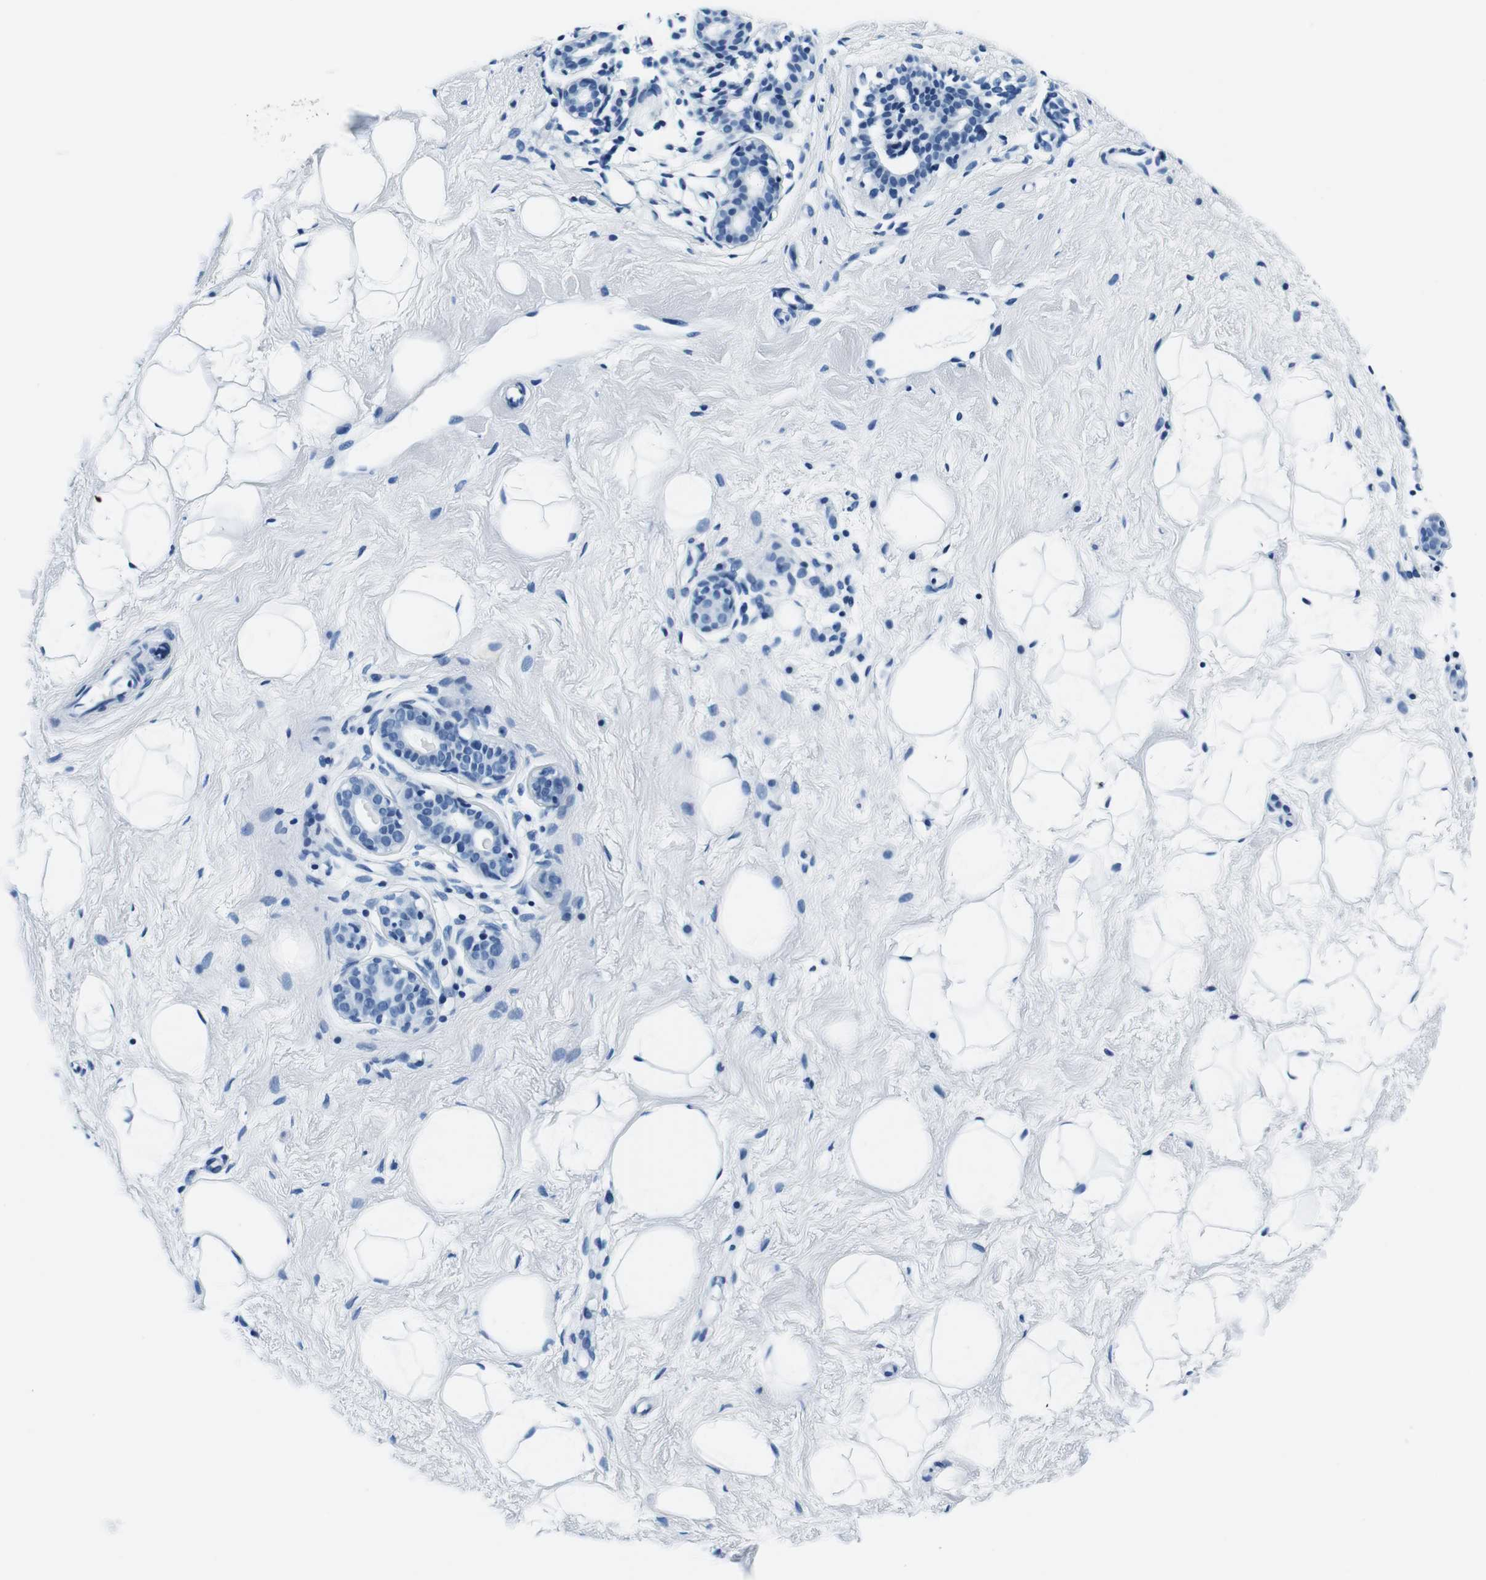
{"staining": {"intensity": "negative", "quantity": "none", "location": "none"}, "tissue": "breast", "cell_type": "Adipocytes", "image_type": "normal", "snomed": [{"axis": "morphology", "description": "Normal tissue, NOS"}, {"axis": "topography", "description": "Breast"}], "caption": "DAB immunohistochemical staining of benign breast displays no significant staining in adipocytes.", "gene": "ELANE", "patient": {"sex": "female", "age": 23}}